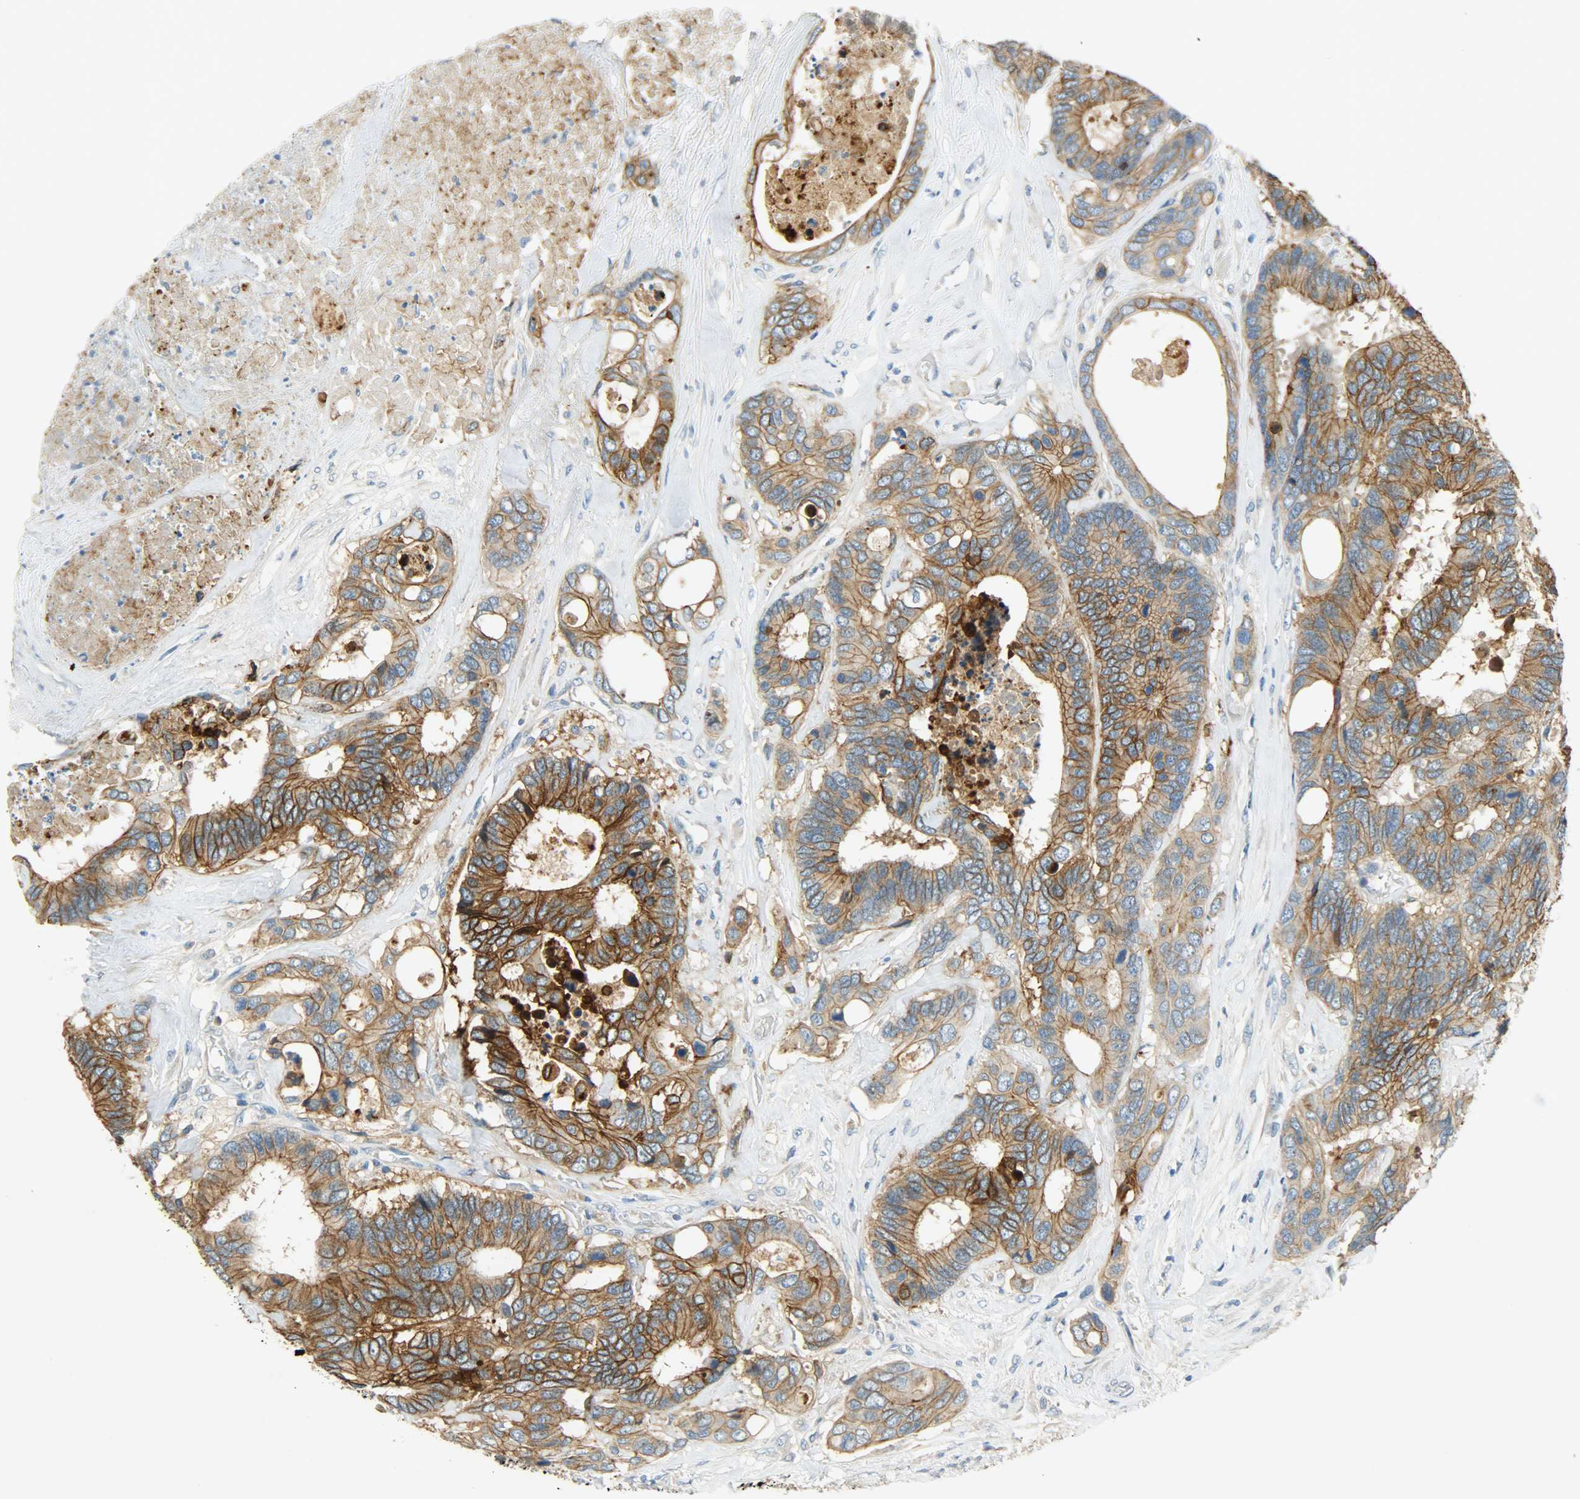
{"staining": {"intensity": "strong", "quantity": ">75%", "location": "cytoplasmic/membranous"}, "tissue": "colorectal cancer", "cell_type": "Tumor cells", "image_type": "cancer", "snomed": [{"axis": "morphology", "description": "Adenocarcinoma, NOS"}, {"axis": "topography", "description": "Rectum"}], "caption": "Immunohistochemical staining of human colorectal cancer reveals high levels of strong cytoplasmic/membranous expression in about >75% of tumor cells. Using DAB (brown) and hematoxylin (blue) stains, captured at high magnification using brightfield microscopy.", "gene": "DSG2", "patient": {"sex": "male", "age": 55}}